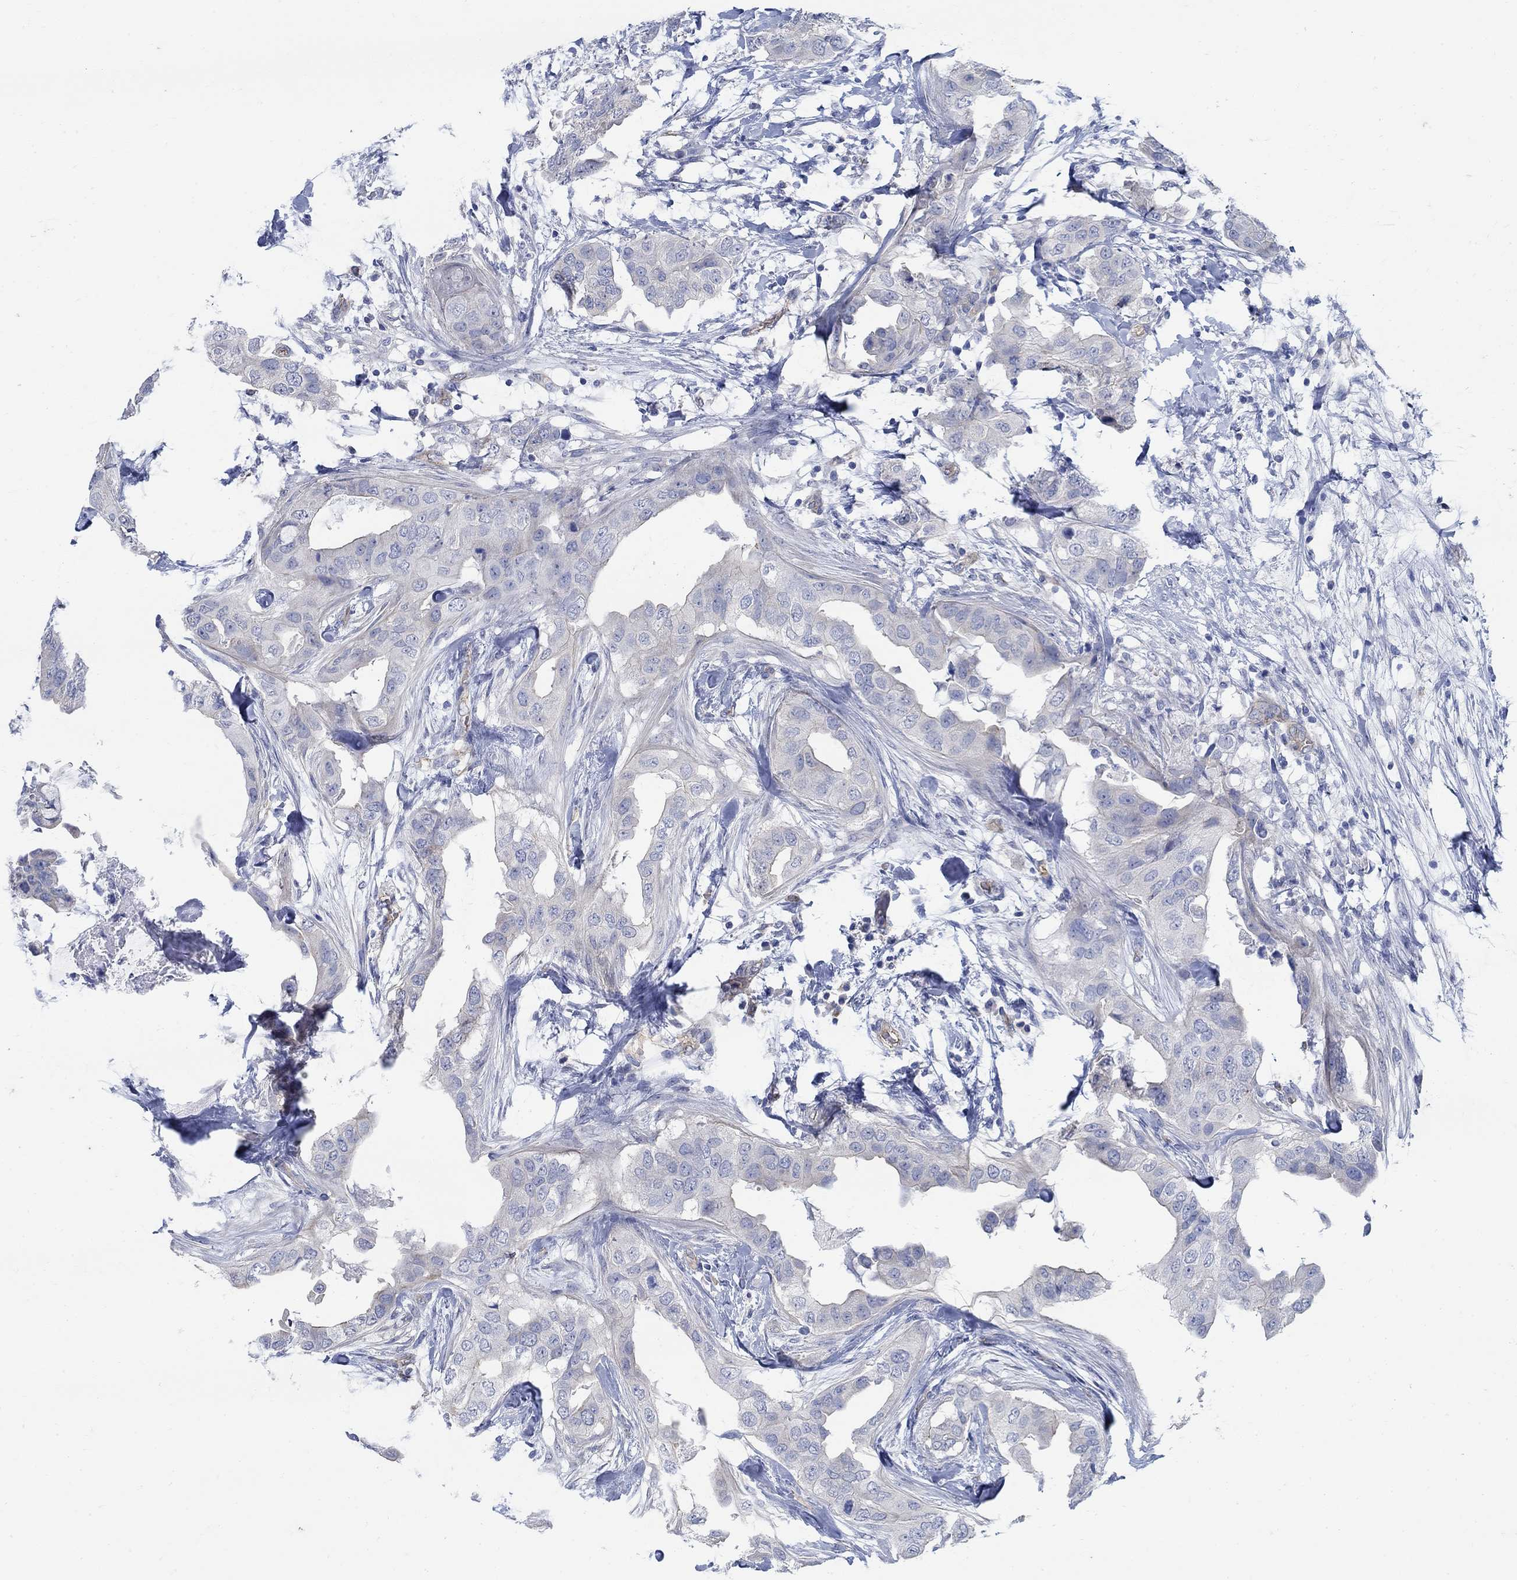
{"staining": {"intensity": "negative", "quantity": "none", "location": "none"}, "tissue": "breast cancer", "cell_type": "Tumor cells", "image_type": "cancer", "snomed": [{"axis": "morphology", "description": "Normal tissue, NOS"}, {"axis": "morphology", "description": "Duct carcinoma"}, {"axis": "topography", "description": "Breast"}], "caption": "Tumor cells are negative for brown protein staining in breast invasive ductal carcinoma.", "gene": "TMEM198", "patient": {"sex": "female", "age": 40}}